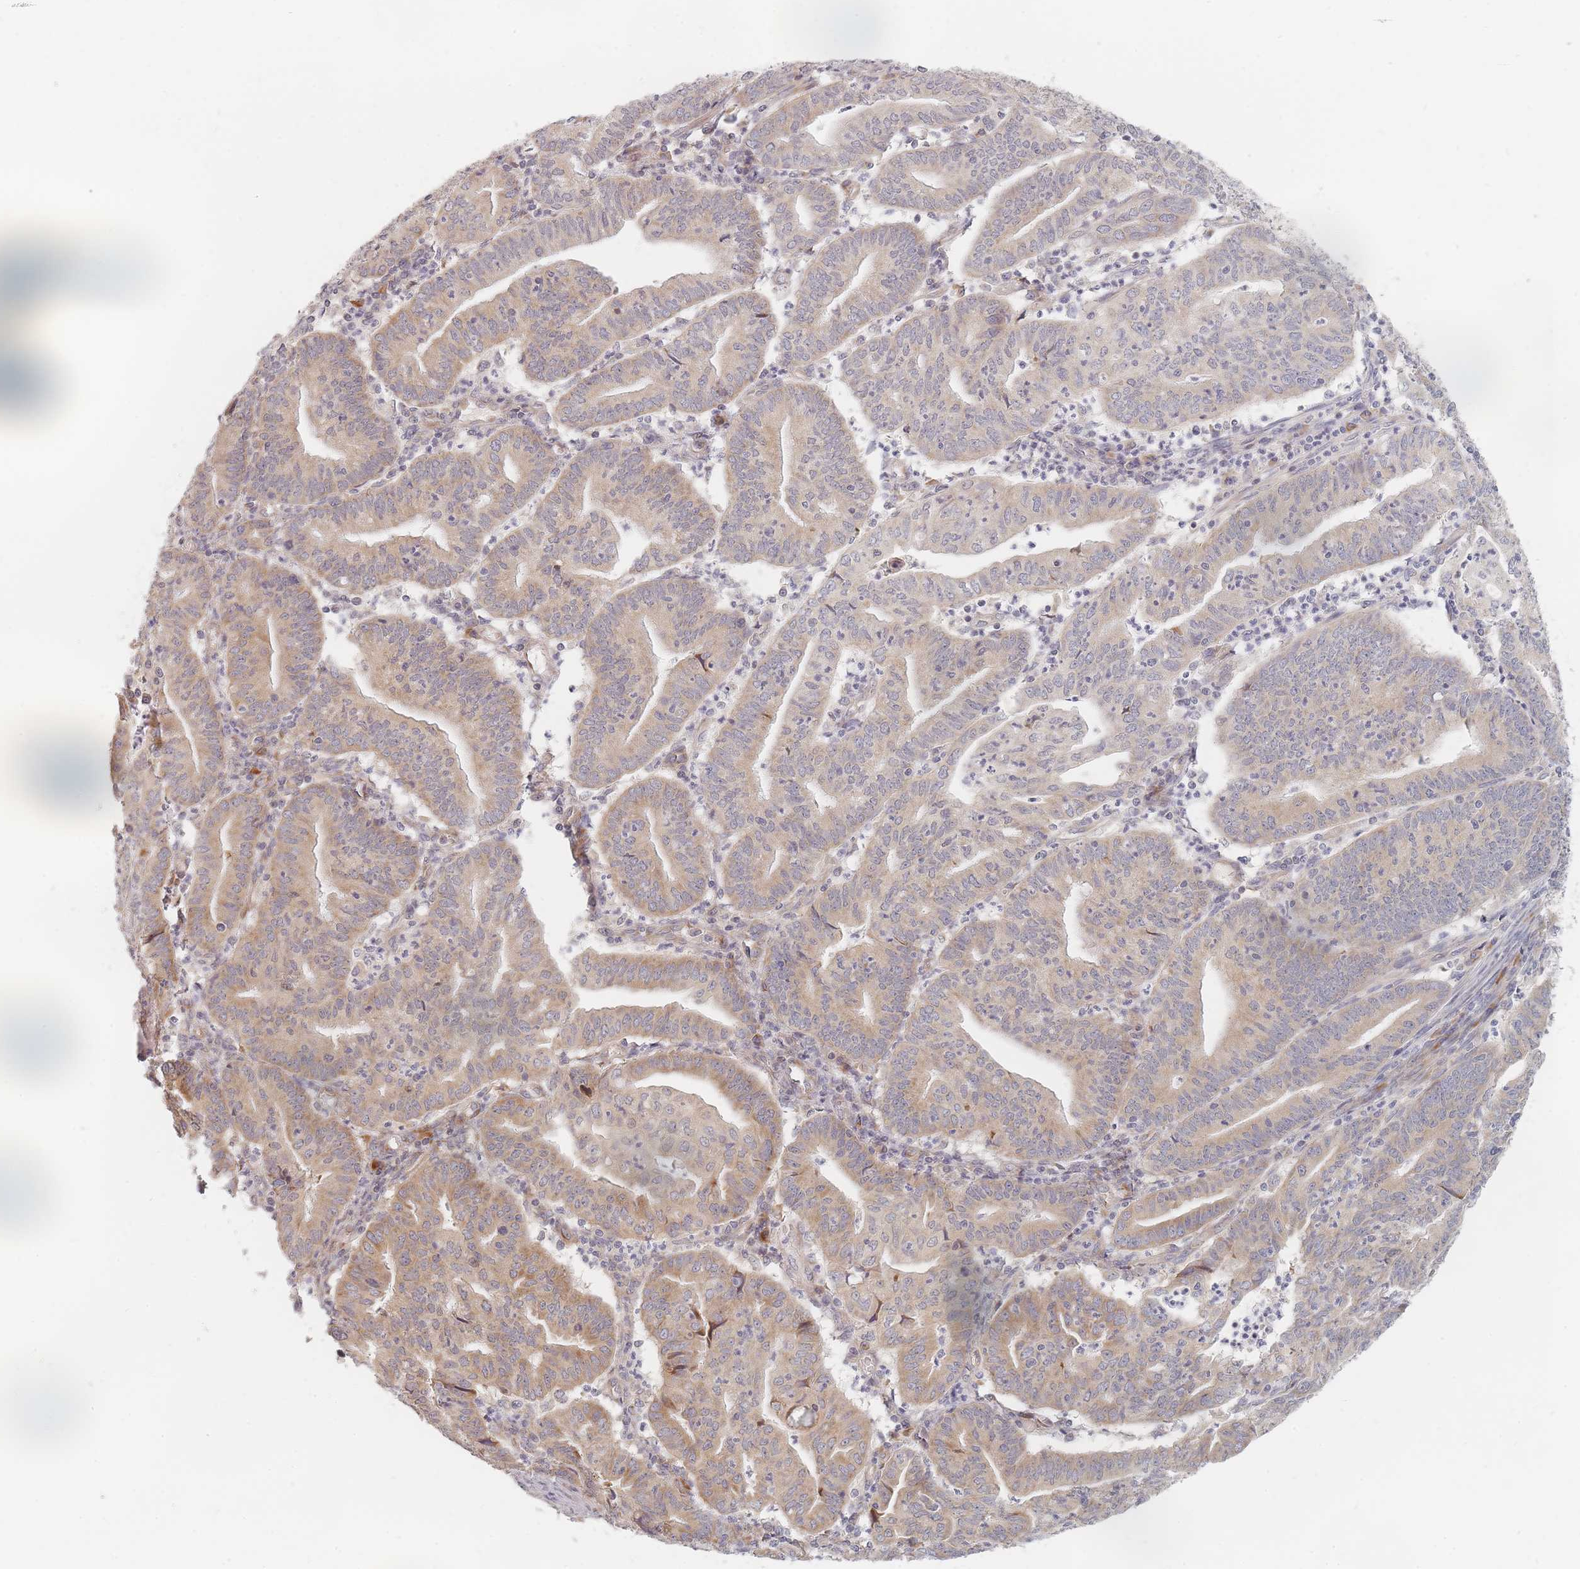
{"staining": {"intensity": "moderate", "quantity": ">75%", "location": "cytoplasmic/membranous"}, "tissue": "endometrial cancer", "cell_type": "Tumor cells", "image_type": "cancer", "snomed": [{"axis": "morphology", "description": "Adenocarcinoma, NOS"}, {"axis": "topography", "description": "Endometrium"}], "caption": "Endometrial cancer (adenocarcinoma) tissue shows moderate cytoplasmic/membranous staining in about >75% of tumor cells", "gene": "ZKSCAN7", "patient": {"sex": "female", "age": 60}}